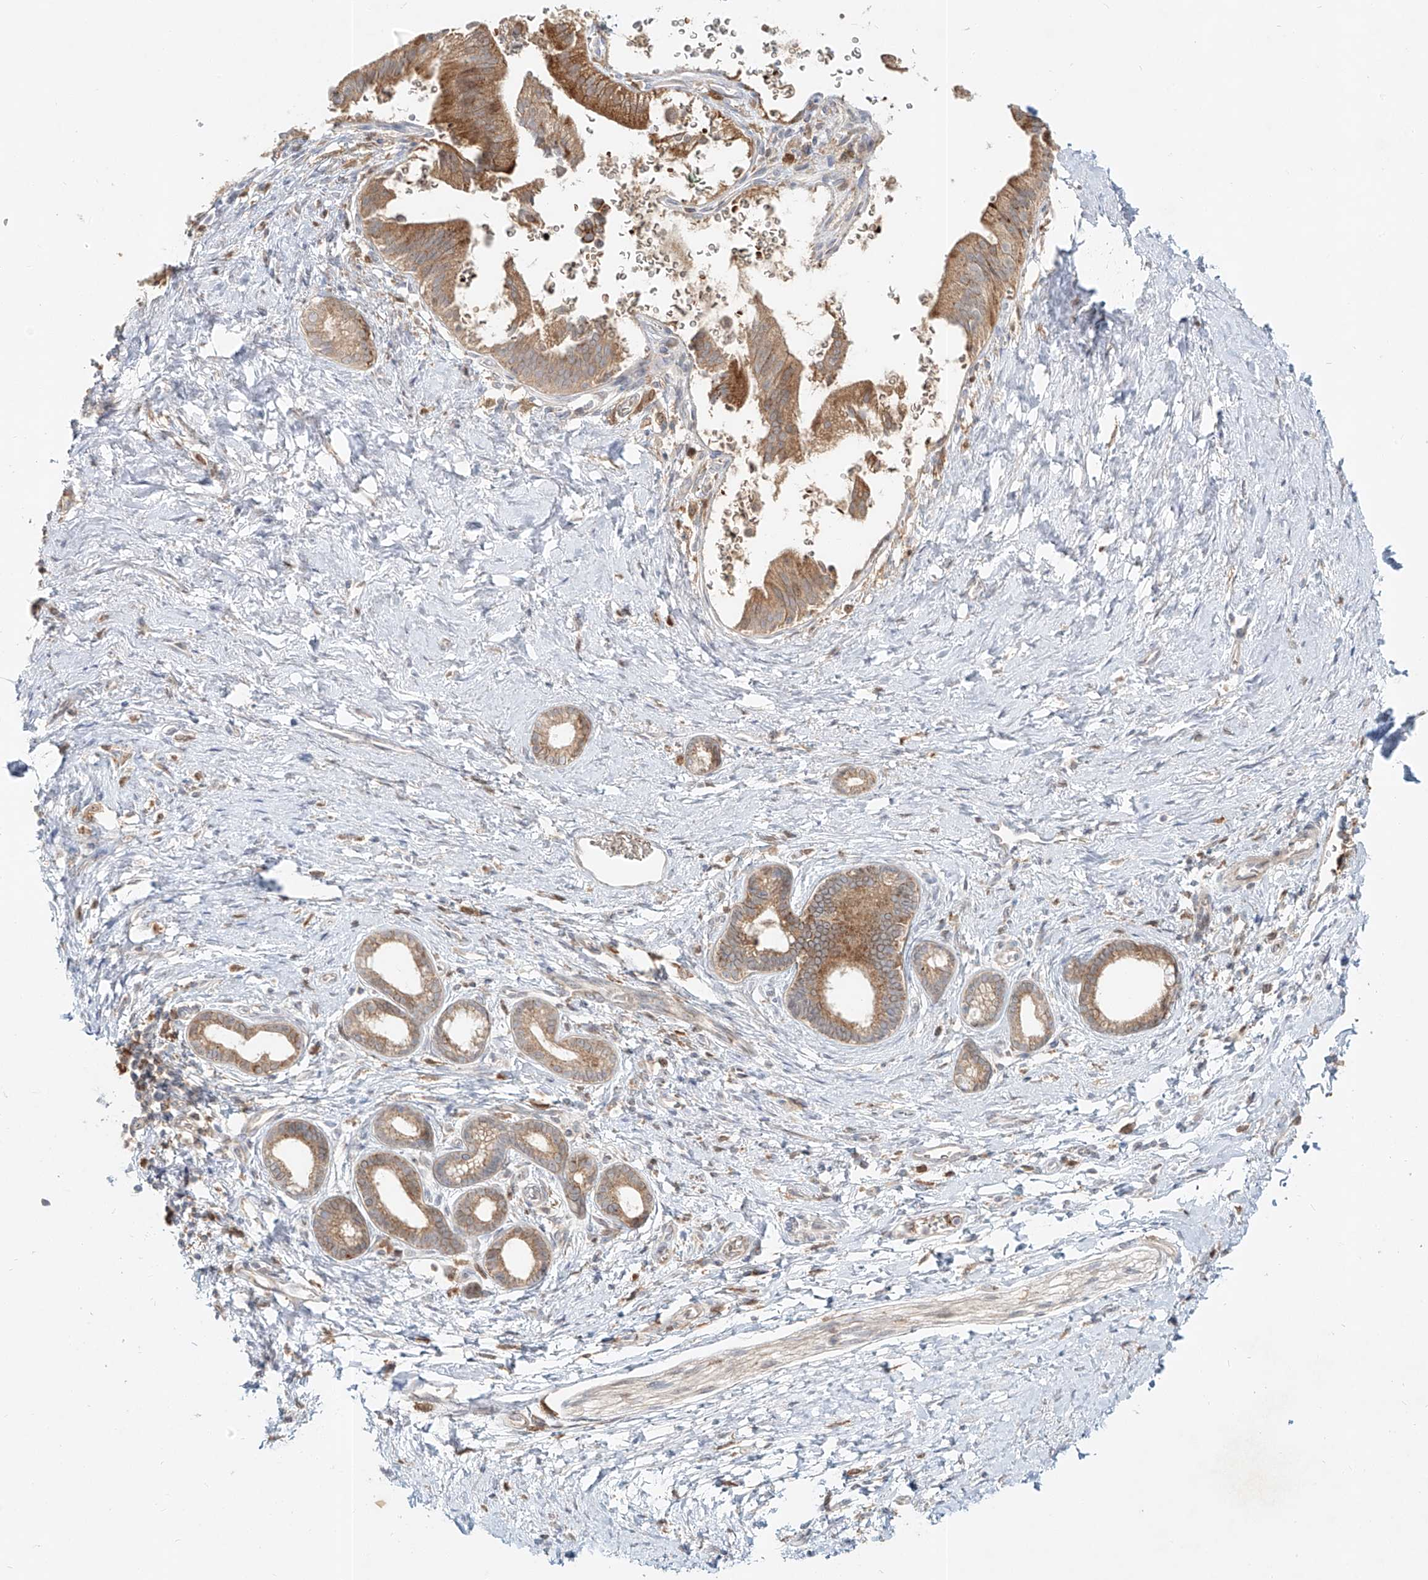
{"staining": {"intensity": "moderate", "quantity": ">75%", "location": "cytoplasmic/membranous"}, "tissue": "pancreatic cancer", "cell_type": "Tumor cells", "image_type": "cancer", "snomed": [{"axis": "morphology", "description": "Adenocarcinoma, NOS"}, {"axis": "topography", "description": "Pancreas"}], "caption": "Immunohistochemistry (IHC) of human pancreatic cancer (adenocarcinoma) demonstrates medium levels of moderate cytoplasmic/membranous expression in approximately >75% of tumor cells.", "gene": "FGD2", "patient": {"sex": "female", "age": 72}}